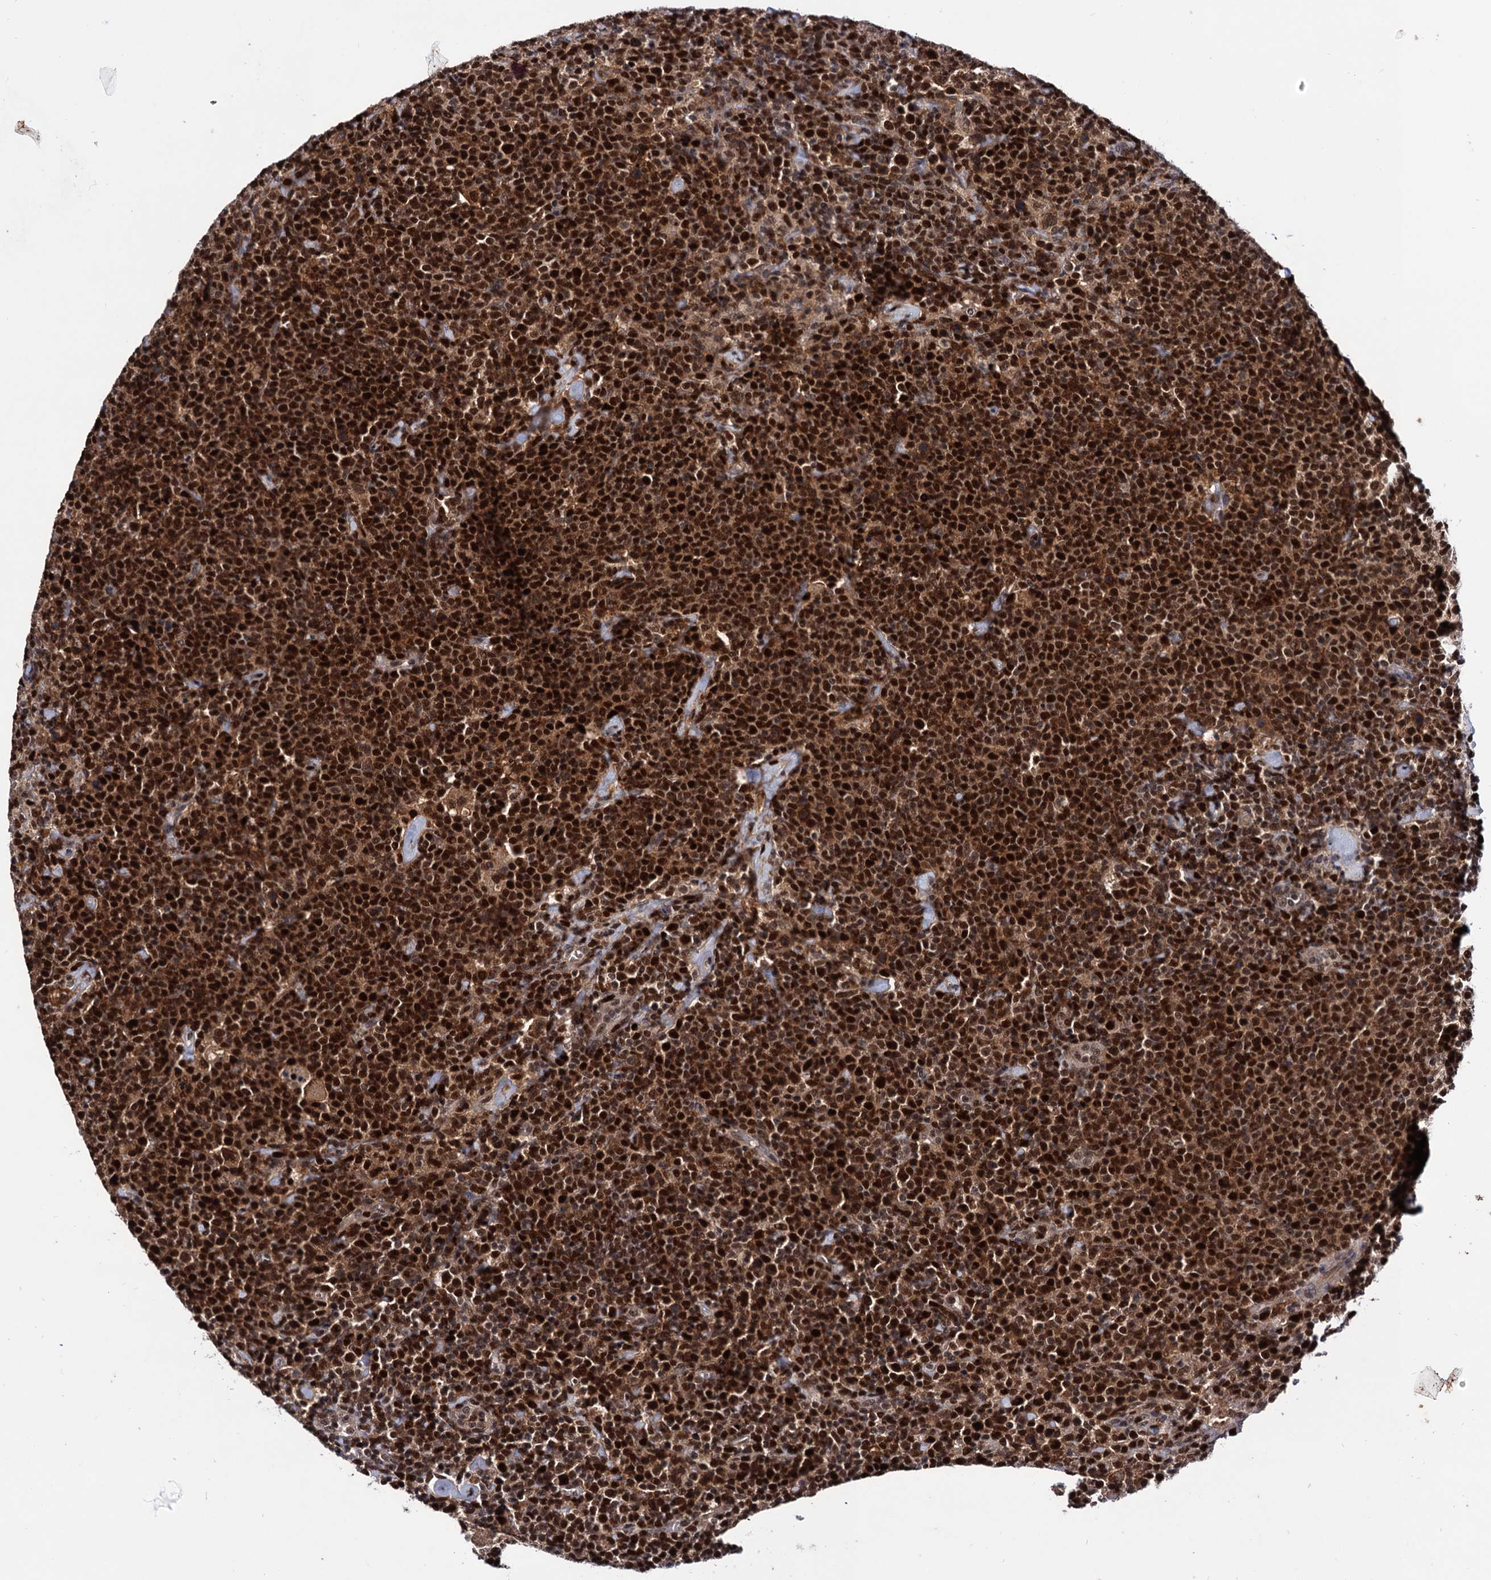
{"staining": {"intensity": "strong", "quantity": ">75%", "location": "cytoplasmic/membranous,nuclear"}, "tissue": "lymphoma", "cell_type": "Tumor cells", "image_type": "cancer", "snomed": [{"axis": "morphology", "description": "Malignant lymphoma, non-Hodgkin's type, High grade"}, {"axis": "topography", "description": "Lymph node"}], "caption": "Immunohistochemistry micrograph of human lymphoma stained for a protein (brown), which exhibits high levels of strong cytoplasmic/membranous and nuclear expression in about >75% of tumor cells.", "gene": "RNASEH2B", "patient": {"sex": "male", "age": 61}}